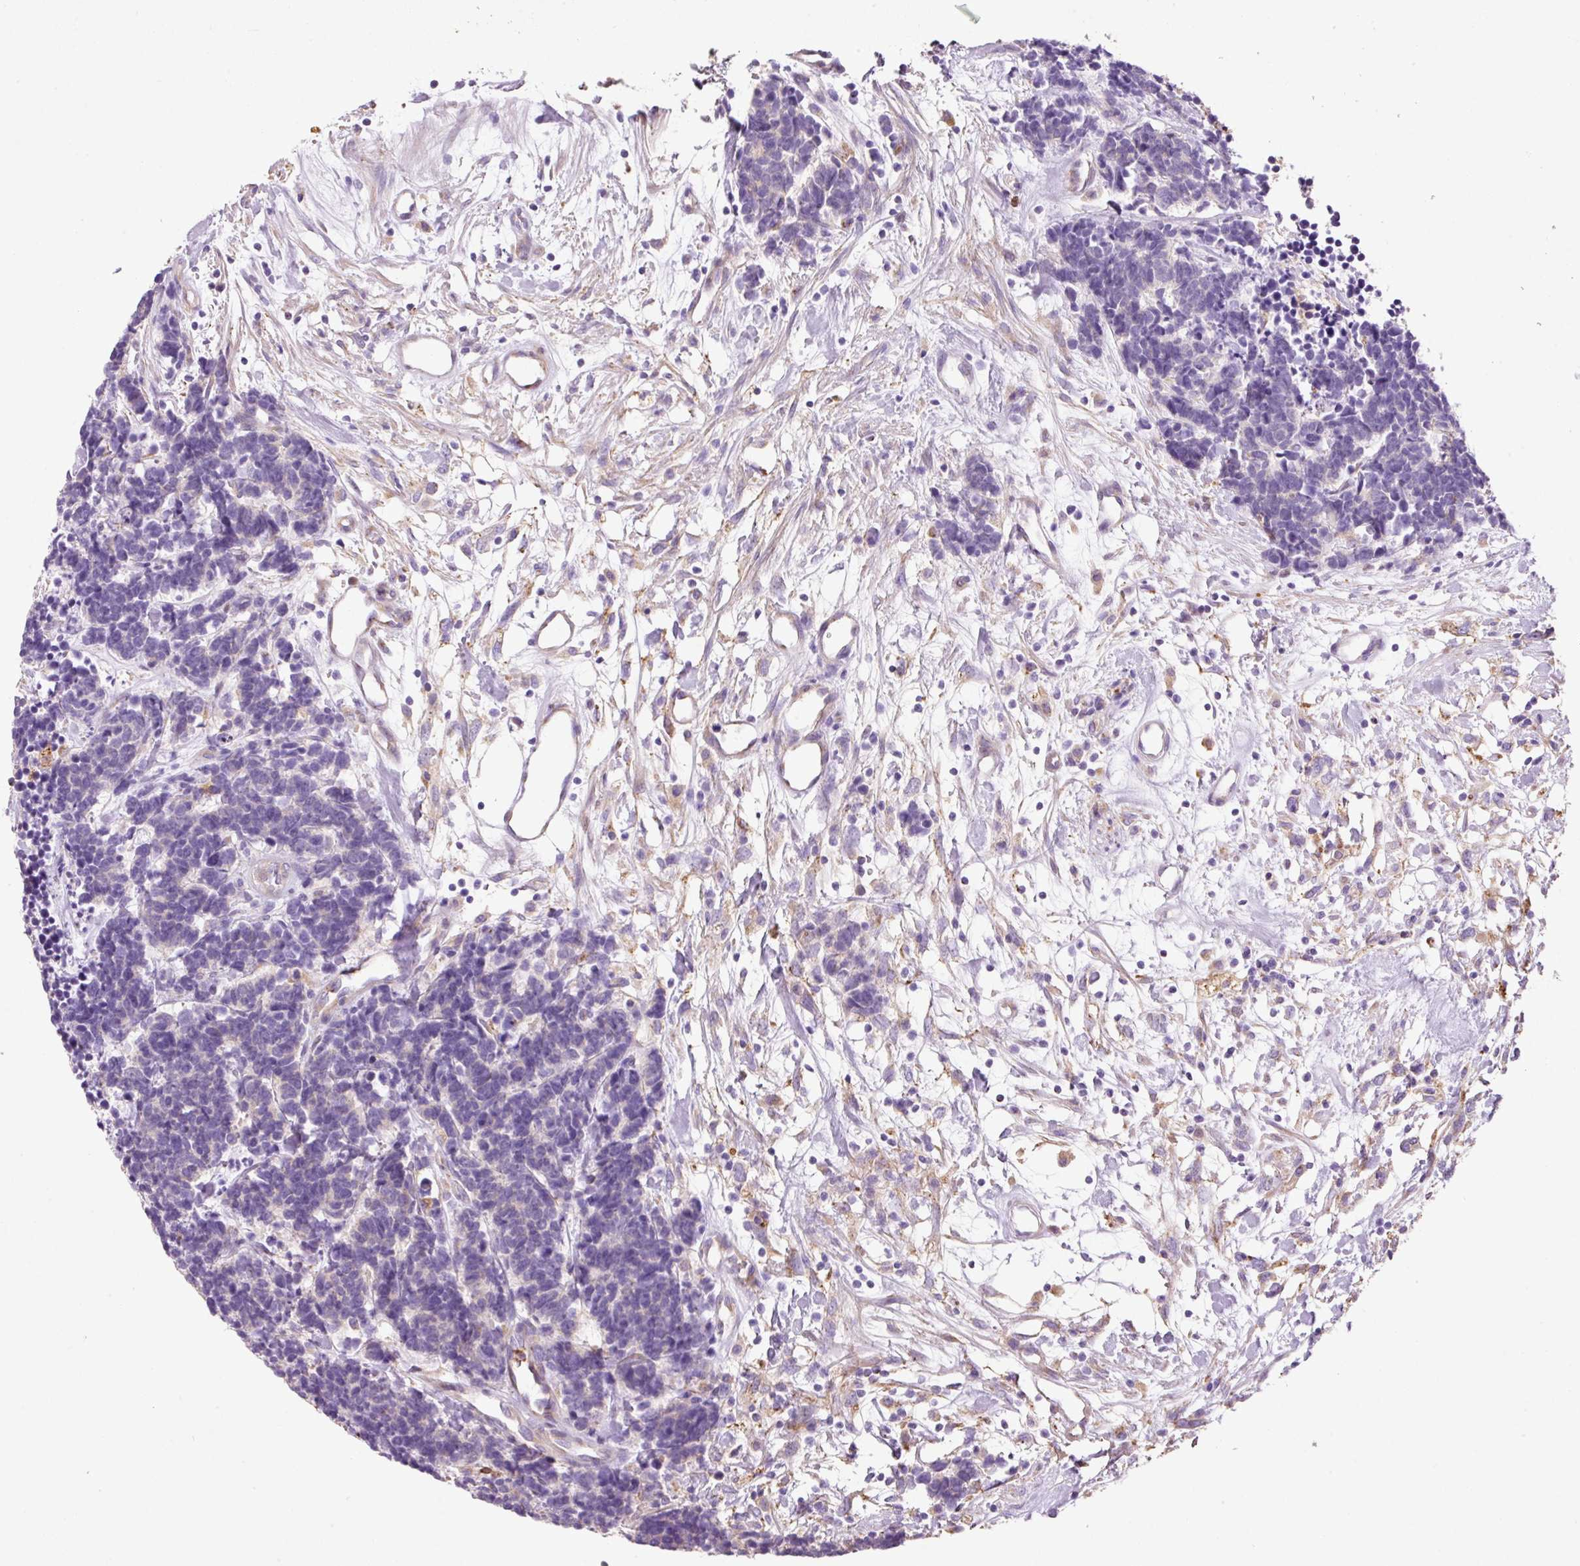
{"staining": {"intensity": "negative", "quantity": "none", "location": "none"}, "tissue": "carcinoid", "cell_type": "Tumor cells", "image_type": "cancer", "snomed": [{"axis": "morphology", "description": "Carcinoma, NOS"}, {"axis": "morphology", "description": "Carcinoid, malignant, NOS"}, {"axis": "topography", "description": "Urinary bladder"}], "caption": "Immunohistochemical staining of human carcinoma displays no significant expression in tumor cells.", "gene": "TMC8", "patient": {"sex": "male", "age": 57}}